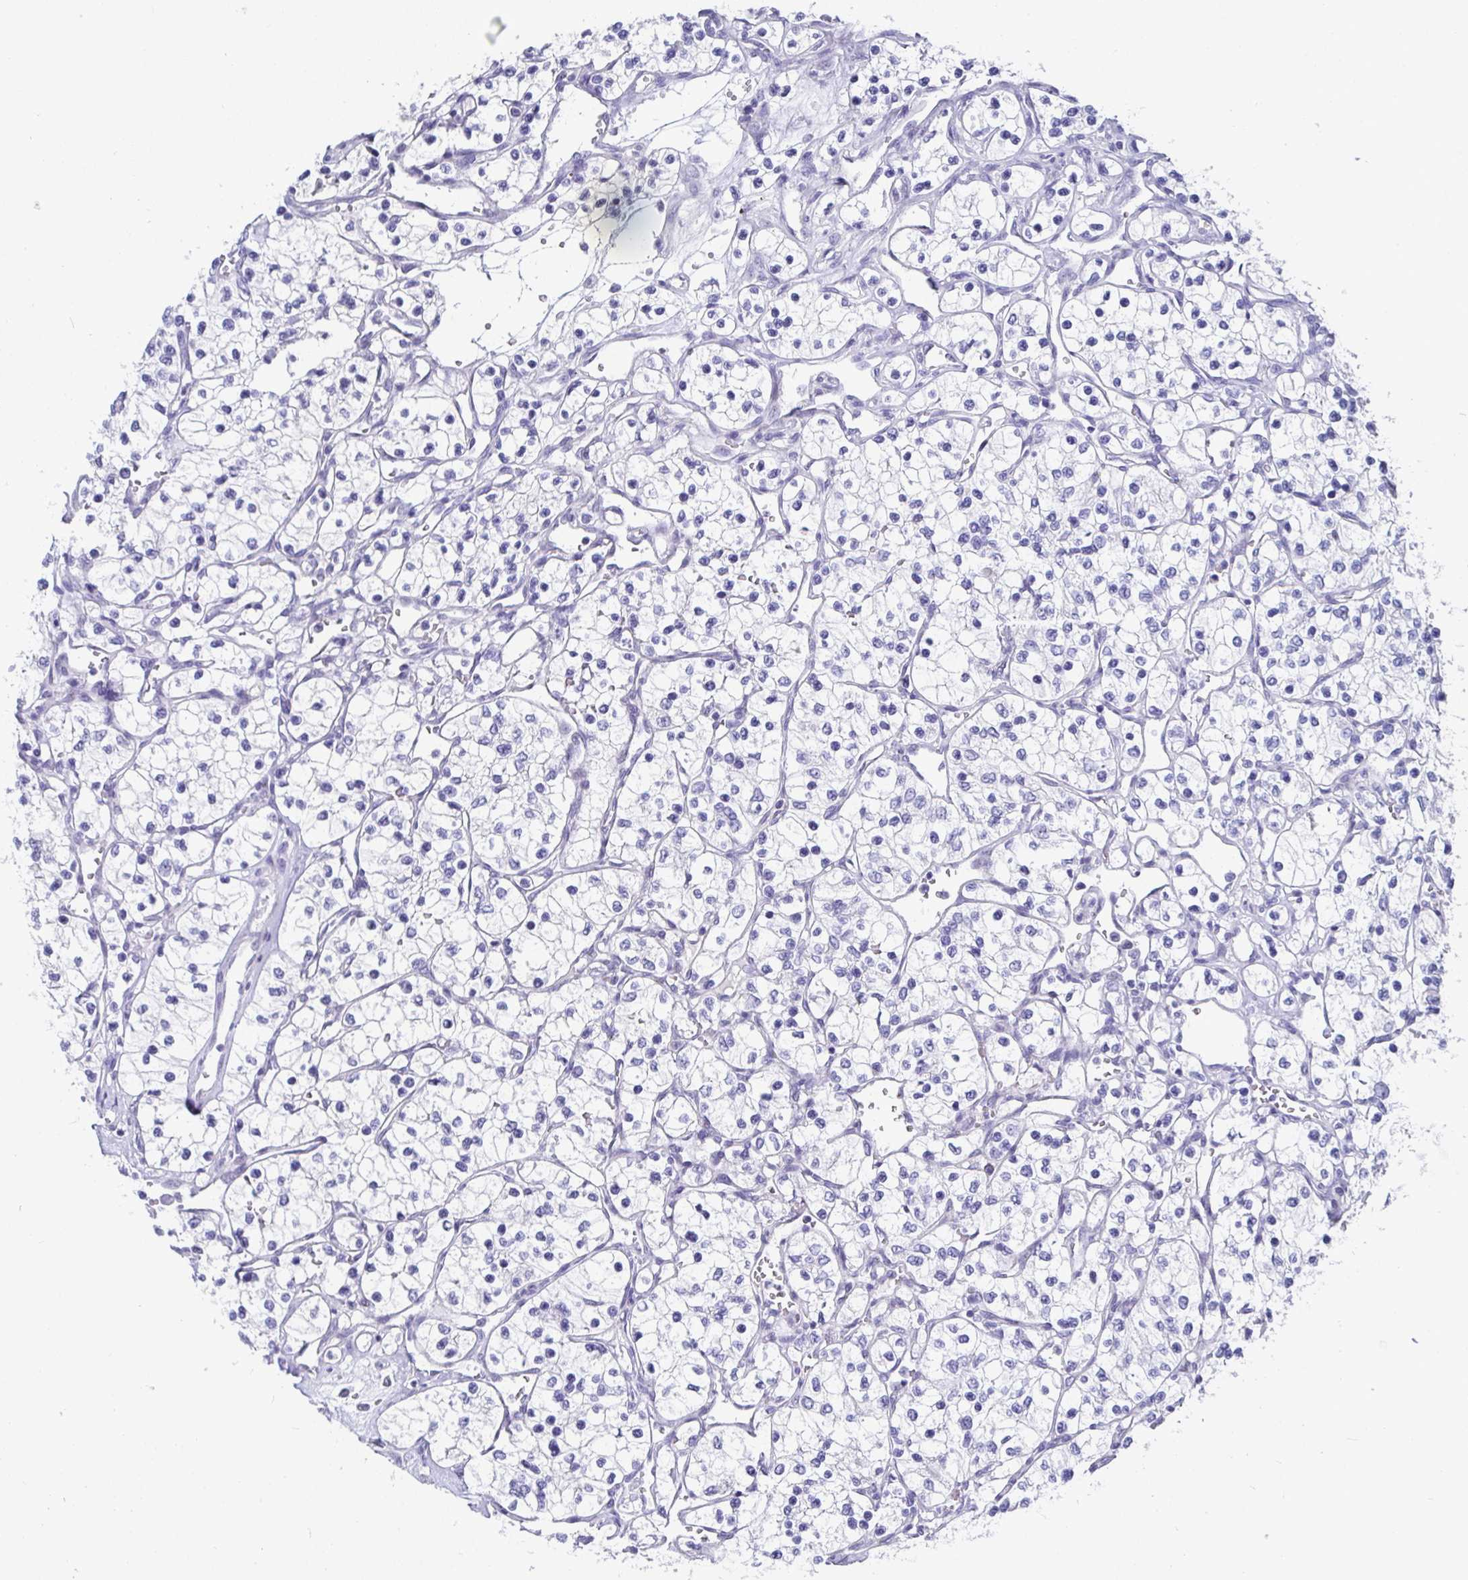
{"staining": {"intensity": "negative", "quantity": "none", "location": "none"}, "tissue": "renal cancer", "cell_type": "Tumor cells", "image_type": "cancer", "snomed": [{"axis": "morphology", "description": "Adenocarcinoma, NOS"}, {"axis": "topography", "description": "Kidney"}], "caption": "Immunohistochemical staining of human renal adenocarcinoma shows no significant staining in tumor cells. The staining was performed using DAB (3,3'-diaminobenzidine) to visualize the protein expression in brown, while the nuclei were stained in blue with hematoxylin (Magnification: 20x).", "gene": "TMEM241", "patient": {"sex": "female", "age": 69}}